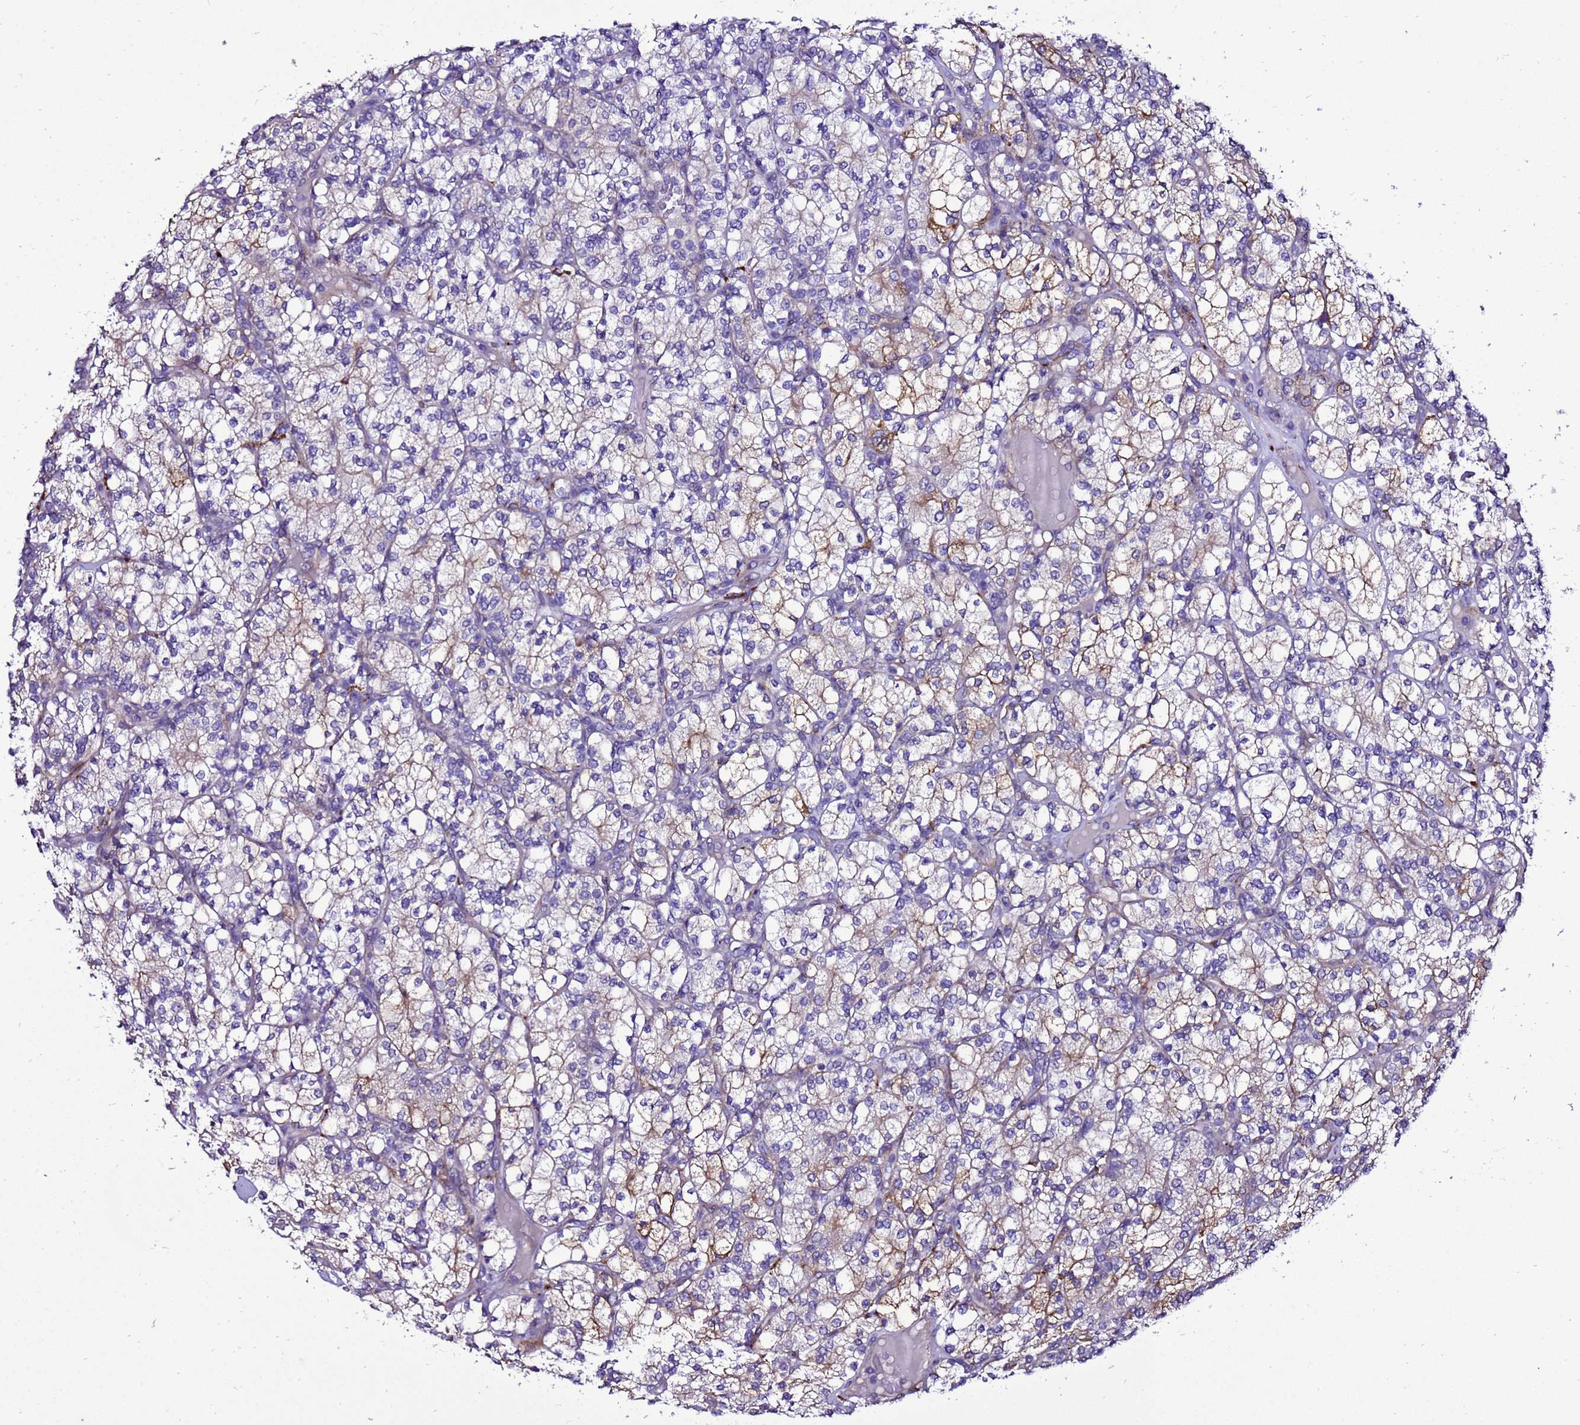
{"staining": {"intensity": "moderate", "quantity": "<25%", "location": "cytoplasmic/membranous"}, "tissue": "renal cancer", "cell_type": "Tumor cells", "image_type": "cancer", "snomed": [{"axis": "morphology", "description": "Adenocarcinoma, NOS"}, {"axis": "topography", "description": "Kidney"}], "caption": "Tumor cells show low levels of moderate cytoplasmic/membranous positivity in about <25% of cells in human renal cancer.", "gene": "GZF1", "patient": {"sex": "male", "age": 77}}